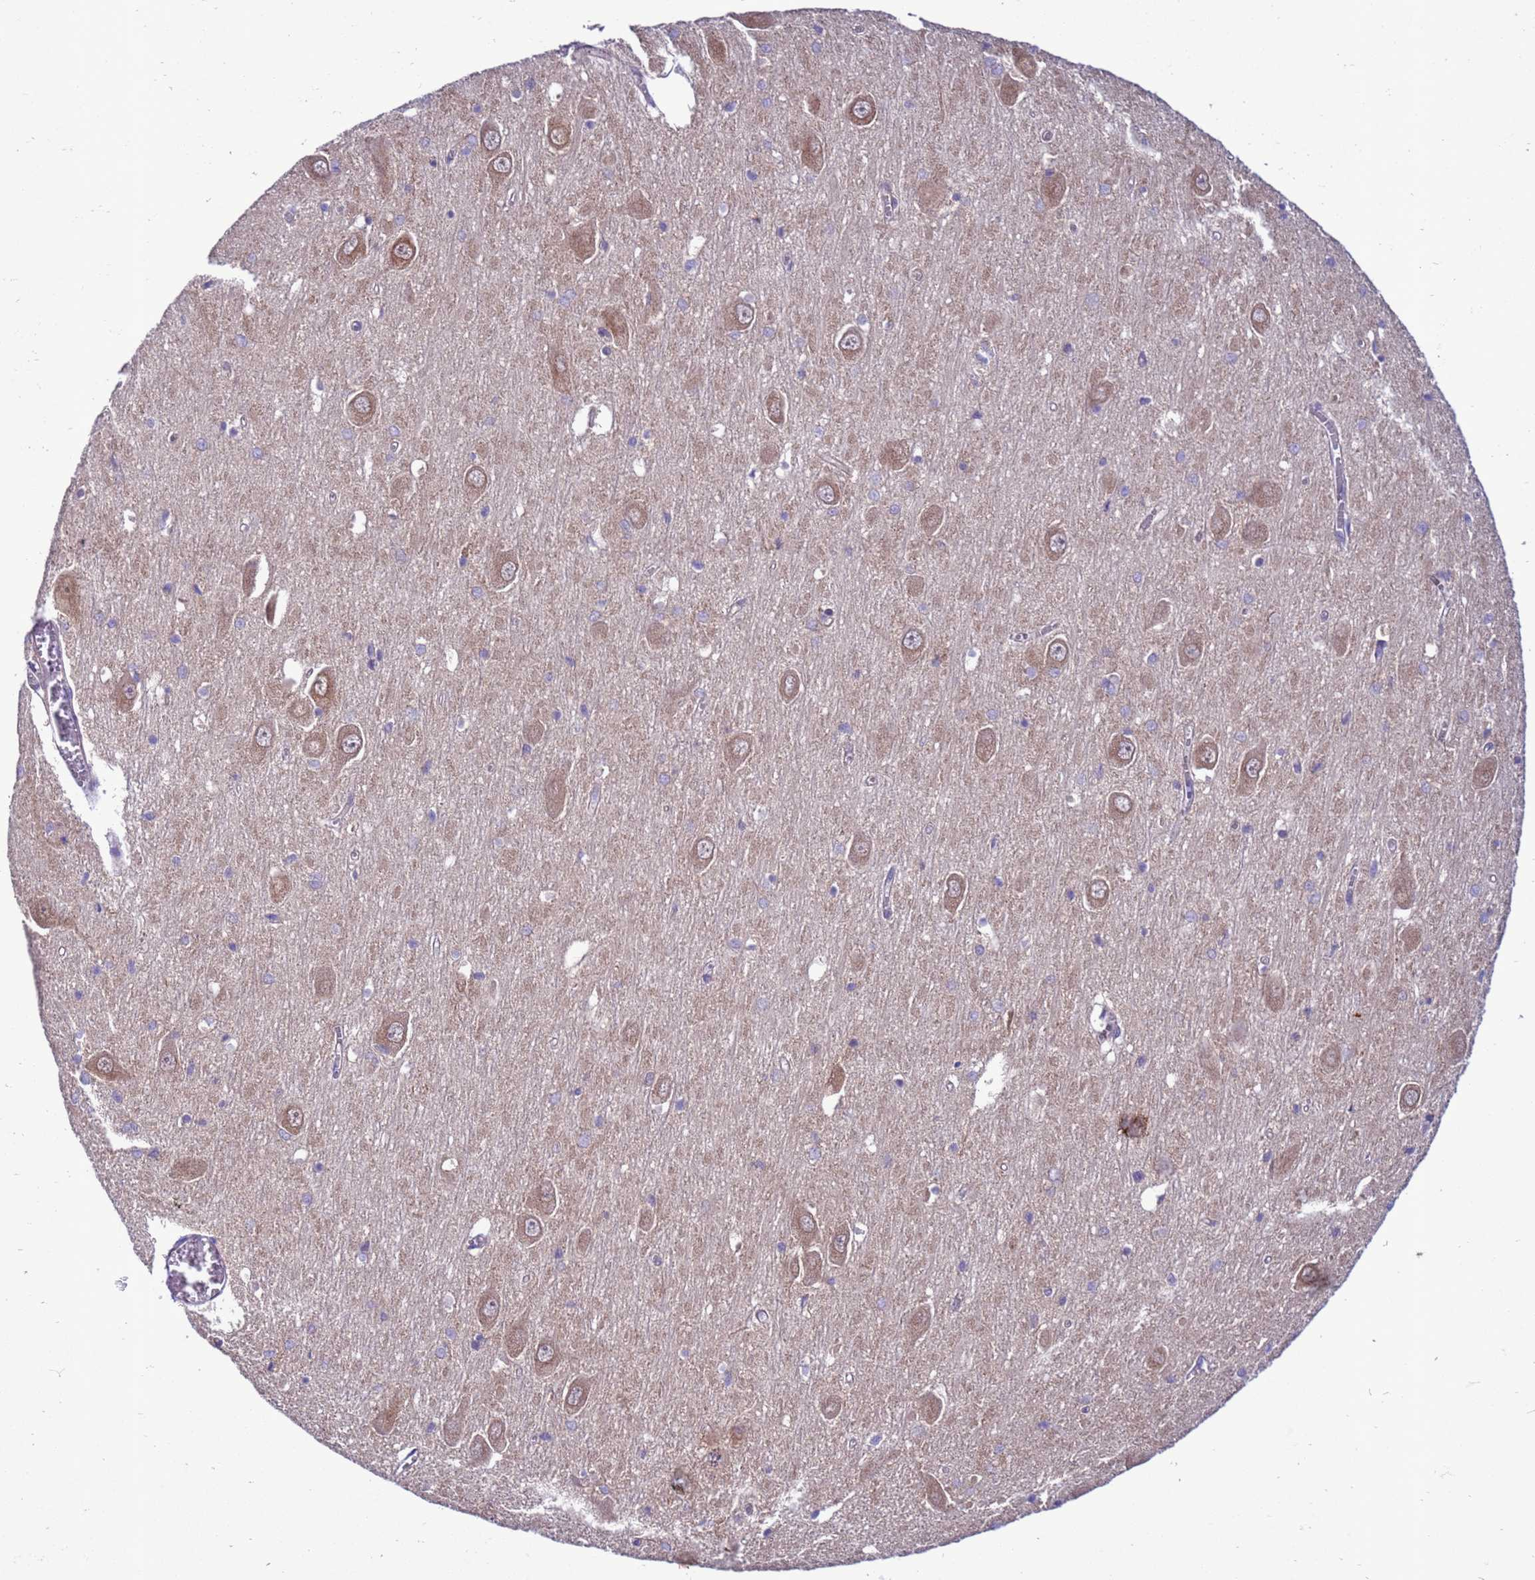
{"staining": {"intensity": "weak", "quantity": "<25%", "location": "cytoplasmic/membranous"}, "tissue": "hippocampus", "cell_type": "Glial cells", "image_type": "normal", "snomed": [{"axis": "morphology", "description": "Normal tissue, NOS"}, {"axis": "topography", "description": "Hippocampus"}], "caption": "The micrograph exhibits no significant positivity in glial cells of hippocampus. (DAB (3,3'-diaminobenzidine) immunohistochemistry (IHC), high magnification).", "gene": "RASD1", "patient": {"sex": "male", "age": 70}}